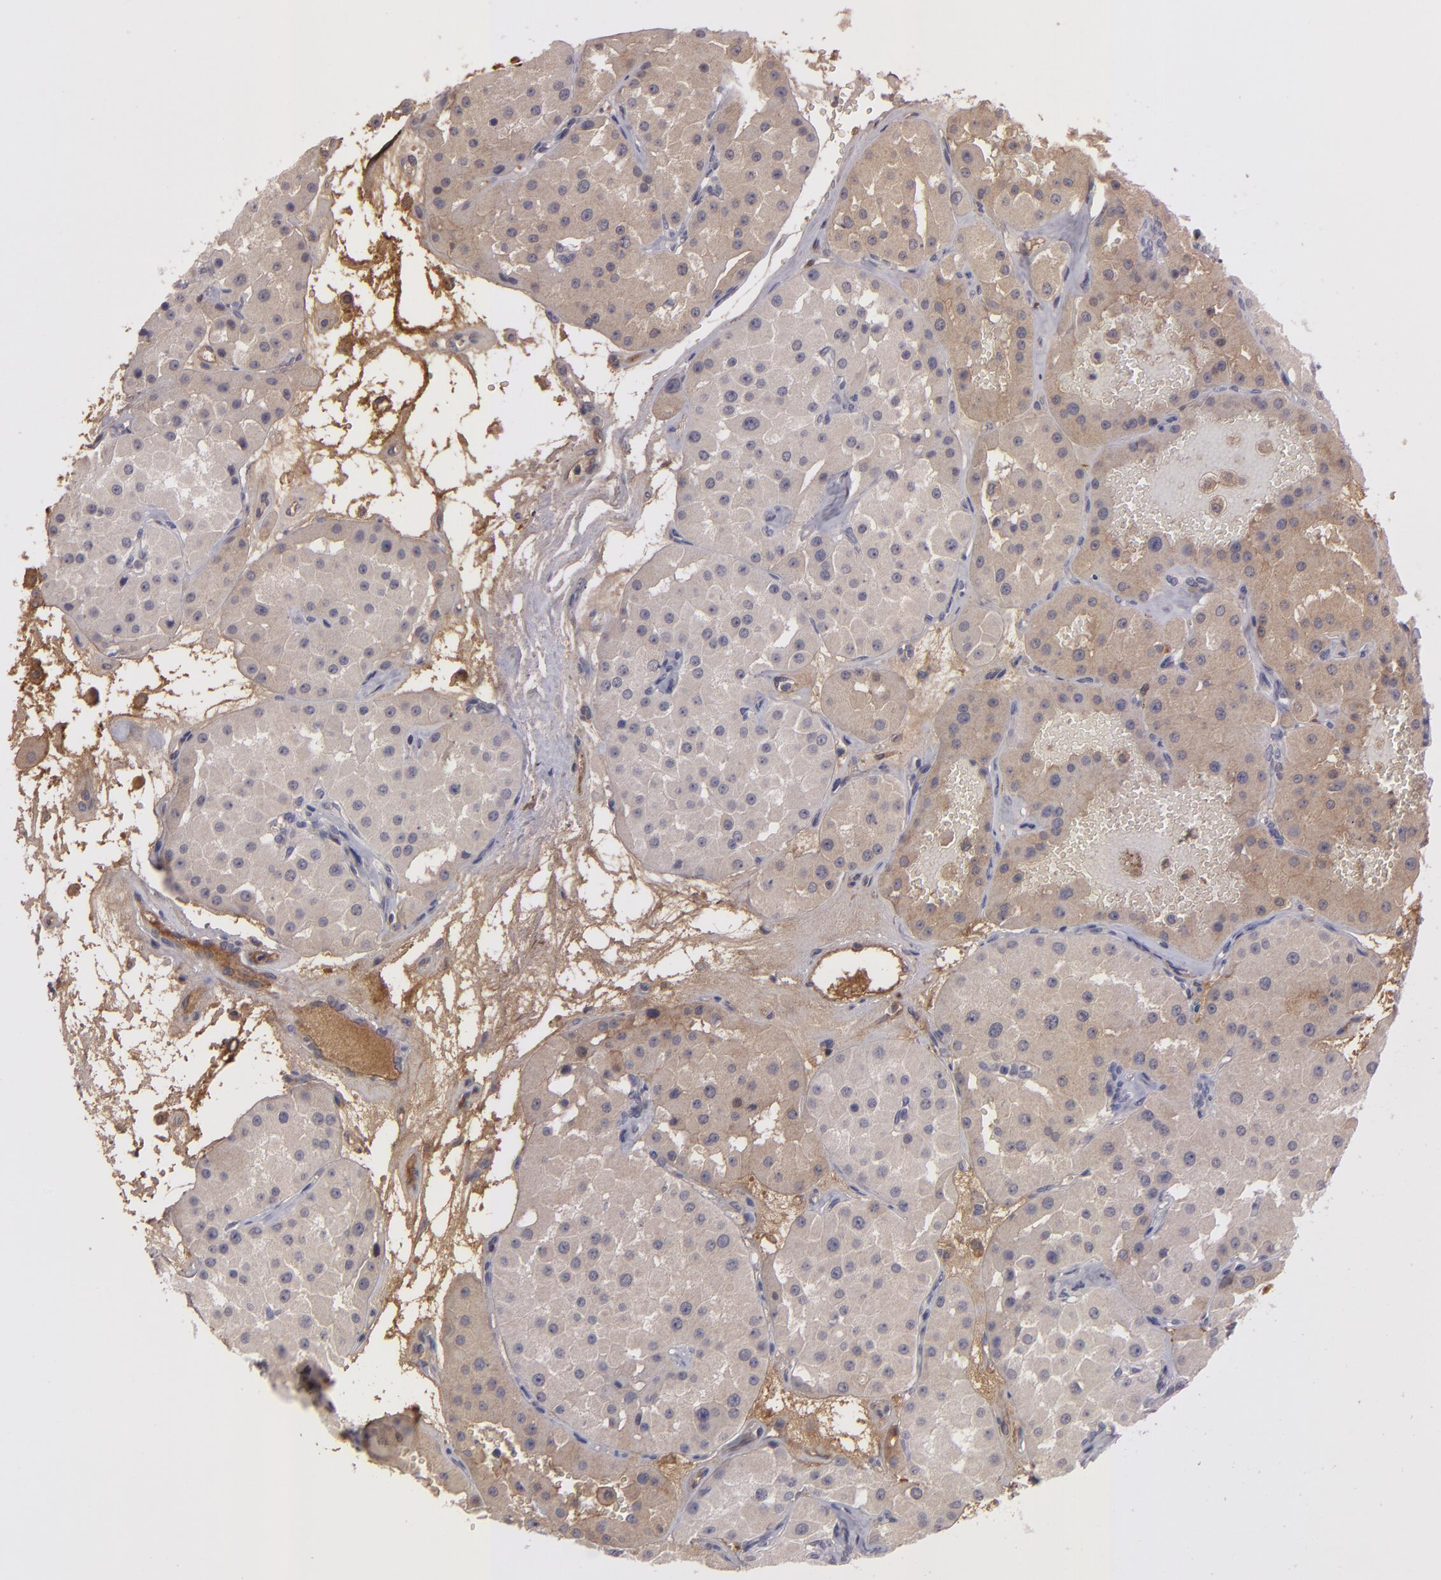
{"staining": {"intensity": "negative", "quantity": "none", "location": "none"}, "tissue": "renal cancer", "cell_type": "Tumor cells", "image_type": "cancer", "snomed": [{"axis": "morphology", "description": "Adenocarcinoma, uncertain malignant potential"}, {"axis": "topography", "description": "Kidney"}], "caption": "Protein analysis of adenocarcinoma,  uncertain malignant potential (renal) exhibits no significant staining in tumor cells.", "gene": "ITIH4", "patient": {"sex": "male", "age": 63}}